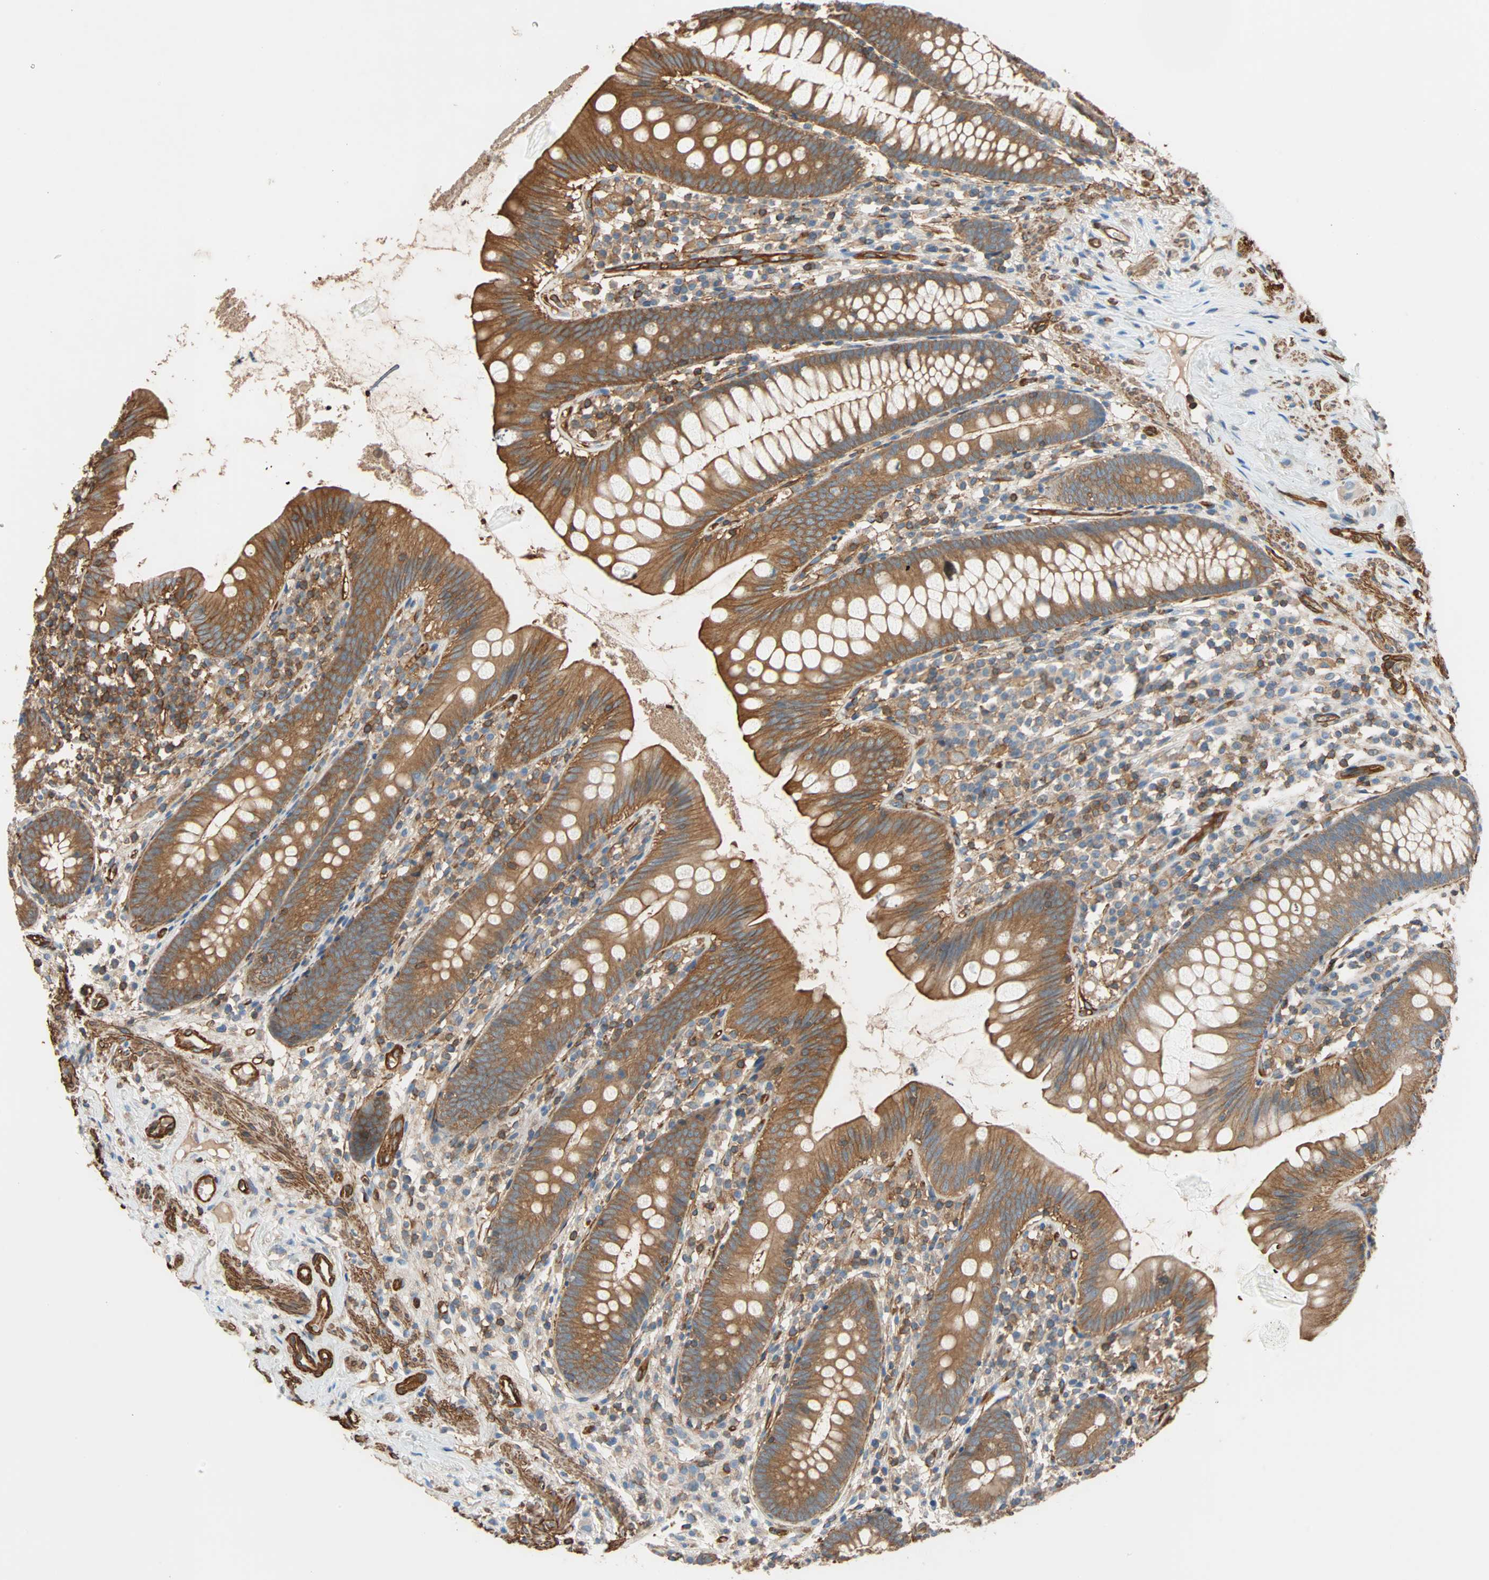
{"staining": {"intensity": "strong", "quantity": ">75%", "location": "cytoplasmic/membranous"}, "tissue": "appendix", "cell_type": "Glandular cells", "image_type": "normal", "snomed": [{"axis": "morphology", "description": "Normal tissue, NOS"}, {"axis": "topography", "description": "Appendix"}], "caption": "Protein staining of benign appendix exhibits strong cytoplasmic/membranous staining in approximately >75% of glandular cells.", "gene": "GALNT10", "patient": {"sex": "male", "age": 52}}